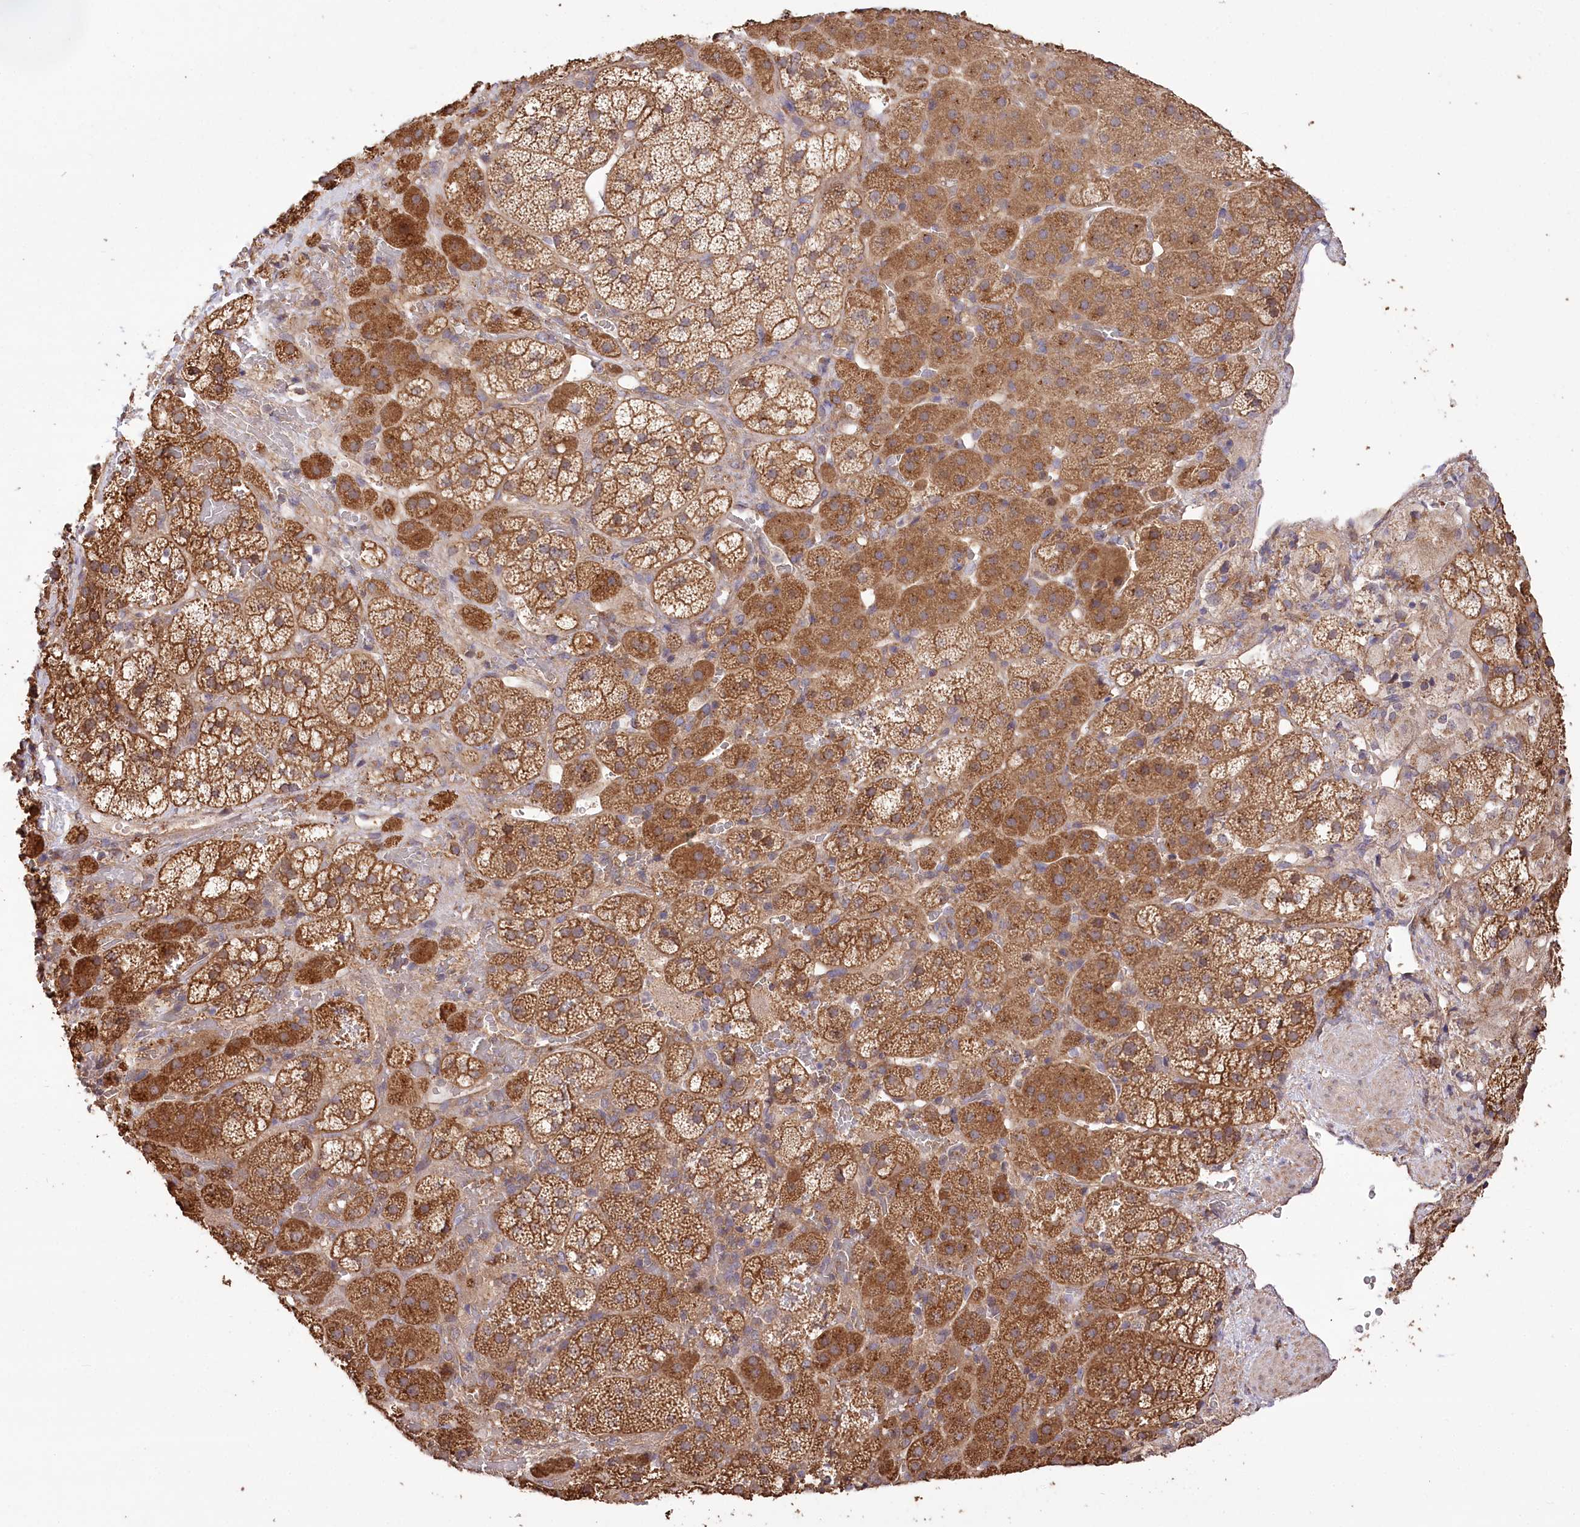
{"staining": {"intensity": "moderate", "quantity": ">75%", "location": "cytoplasmic/membranous"}, "tissue": "adrenal gland", "cell_type": "Glandular cells", "image_type": "normal", "snomed": [{"axis": "morphology", "description": "Normal tissue, NOS"}, {"axis": "topography", "description": "Adrenal gland"}], "caption": "Moderate cytoplasmic/membranous positivity for a protein is present in approximately >75% of glandular cells of normal adrenal gland using immunohistochemistry (IHC).", "gene": "PRSS53", "patient": {"sex": "female", "age": 44}}